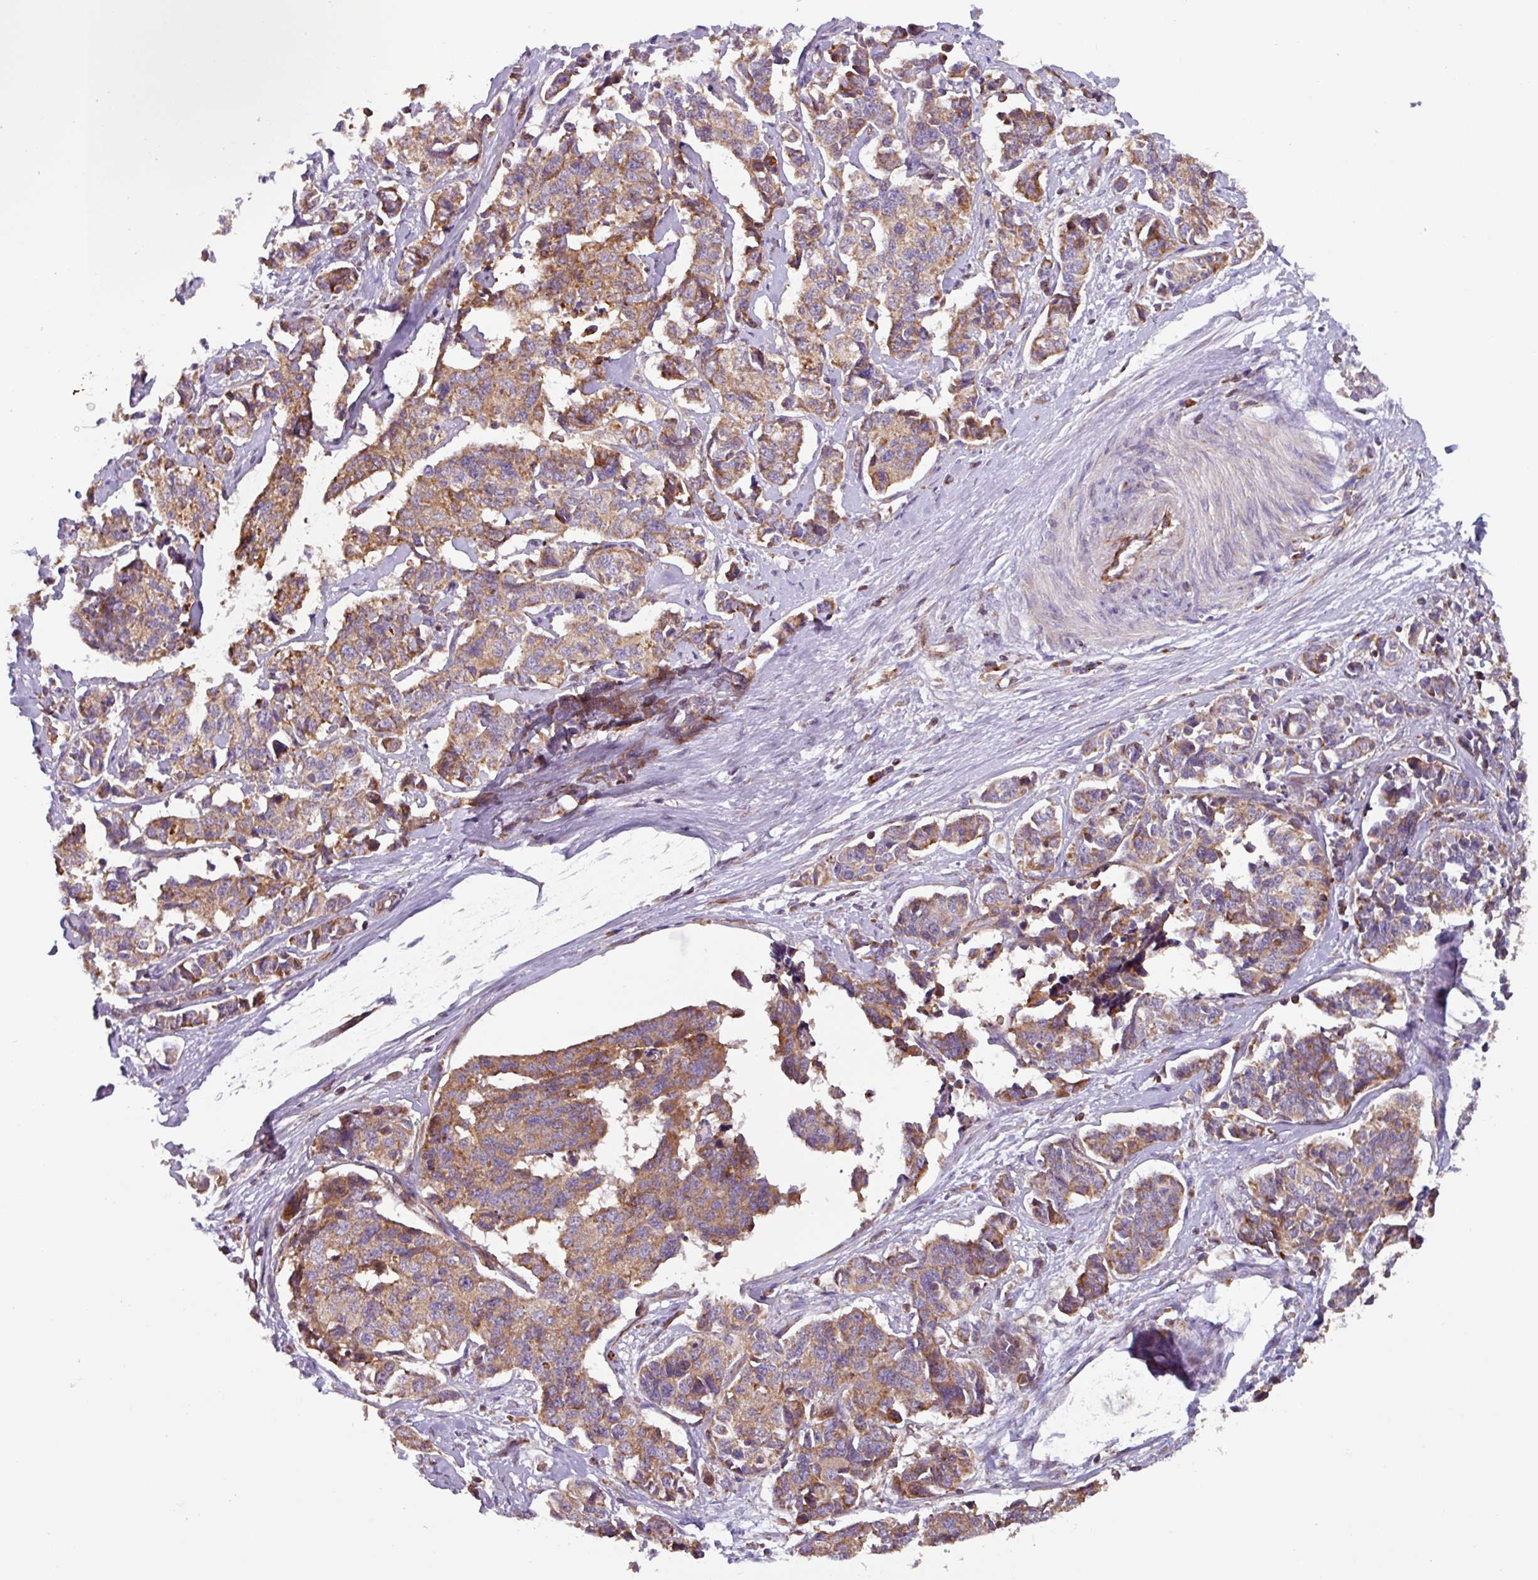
{"staining": {"intensity": "moderate", "quantity": ">75%", "location": "cytoplasmic/membranous"}, "tissue": "cervical cancer", "cell_type": "Tumor cells", "image_type": "cancer", "snomed": [{"axis": "morphology", "description": "Normal tissue, NOS"}, {"axis": "morphology", "description": "Squamous cell carcinoma, NOS"}, {"axis": "topography", "description": "Cervix"}], "caption": "About >75% of tumor cells in human cervical cancer demonstrate moderate cytoplasmic/membranous protein staining as visualized by brown immunohistochemical staining.", "gene": "PLEKHD1", "patient": {"sex": "female", "age": 35}}